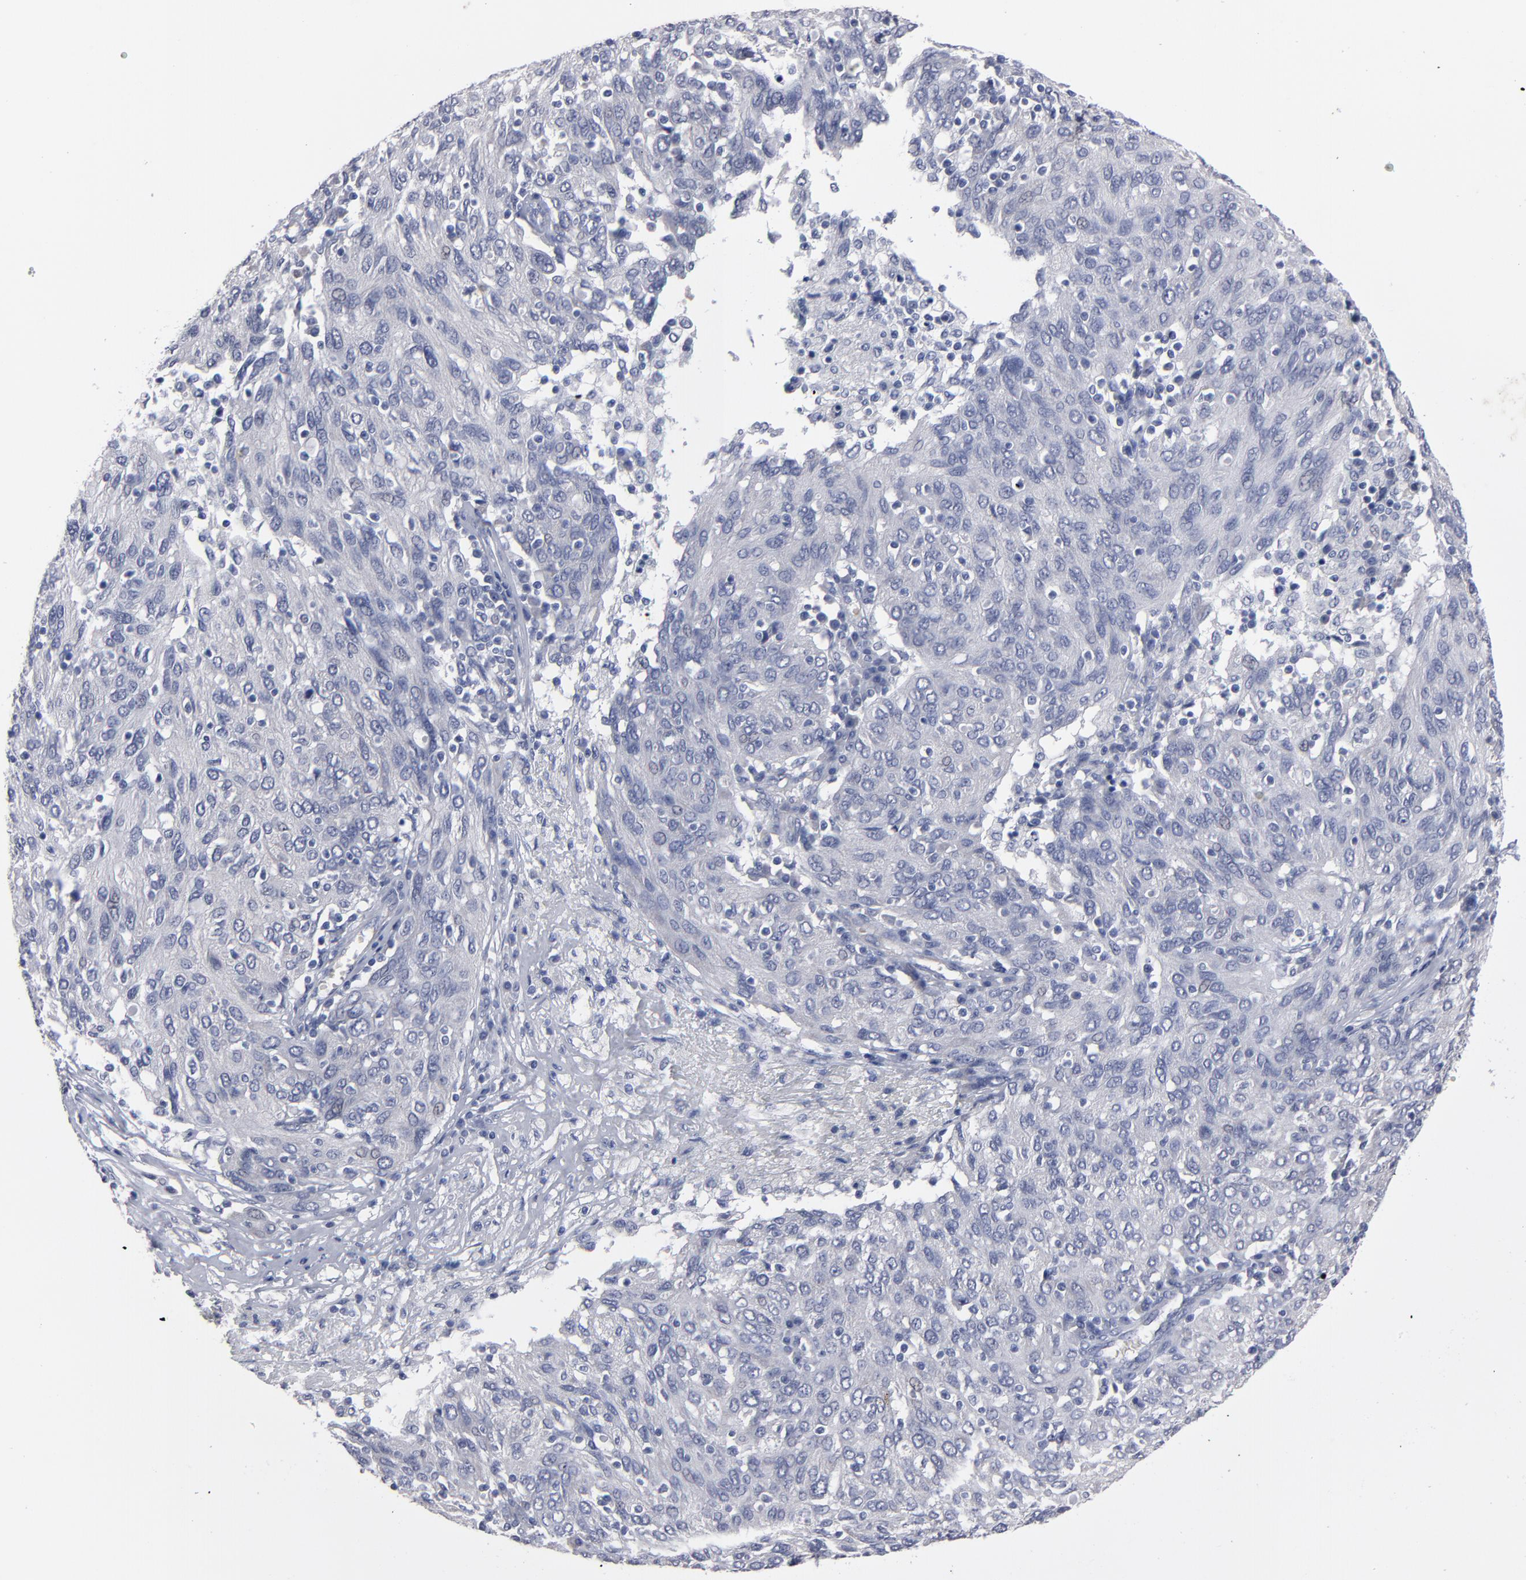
{"staining": {"intensity": "negative", "quantity": "none", "location": "none"}, "tissue": "ovarian cancer", "cell_type": "Tumor cells", "image_type": "cancer", "snomed": [{"axis": "morphology", "description": "Carcinoma, endometroid"}, {"axis": "topography", "description": "Ovary"}], "caption": "This is an immunohistochemistry photomicrograph of endometroid carcinoma (ovarian). There is no expression in tumor cells.", "gene": "ZNF175", "patient": {"sex": "female", "age": 50}}